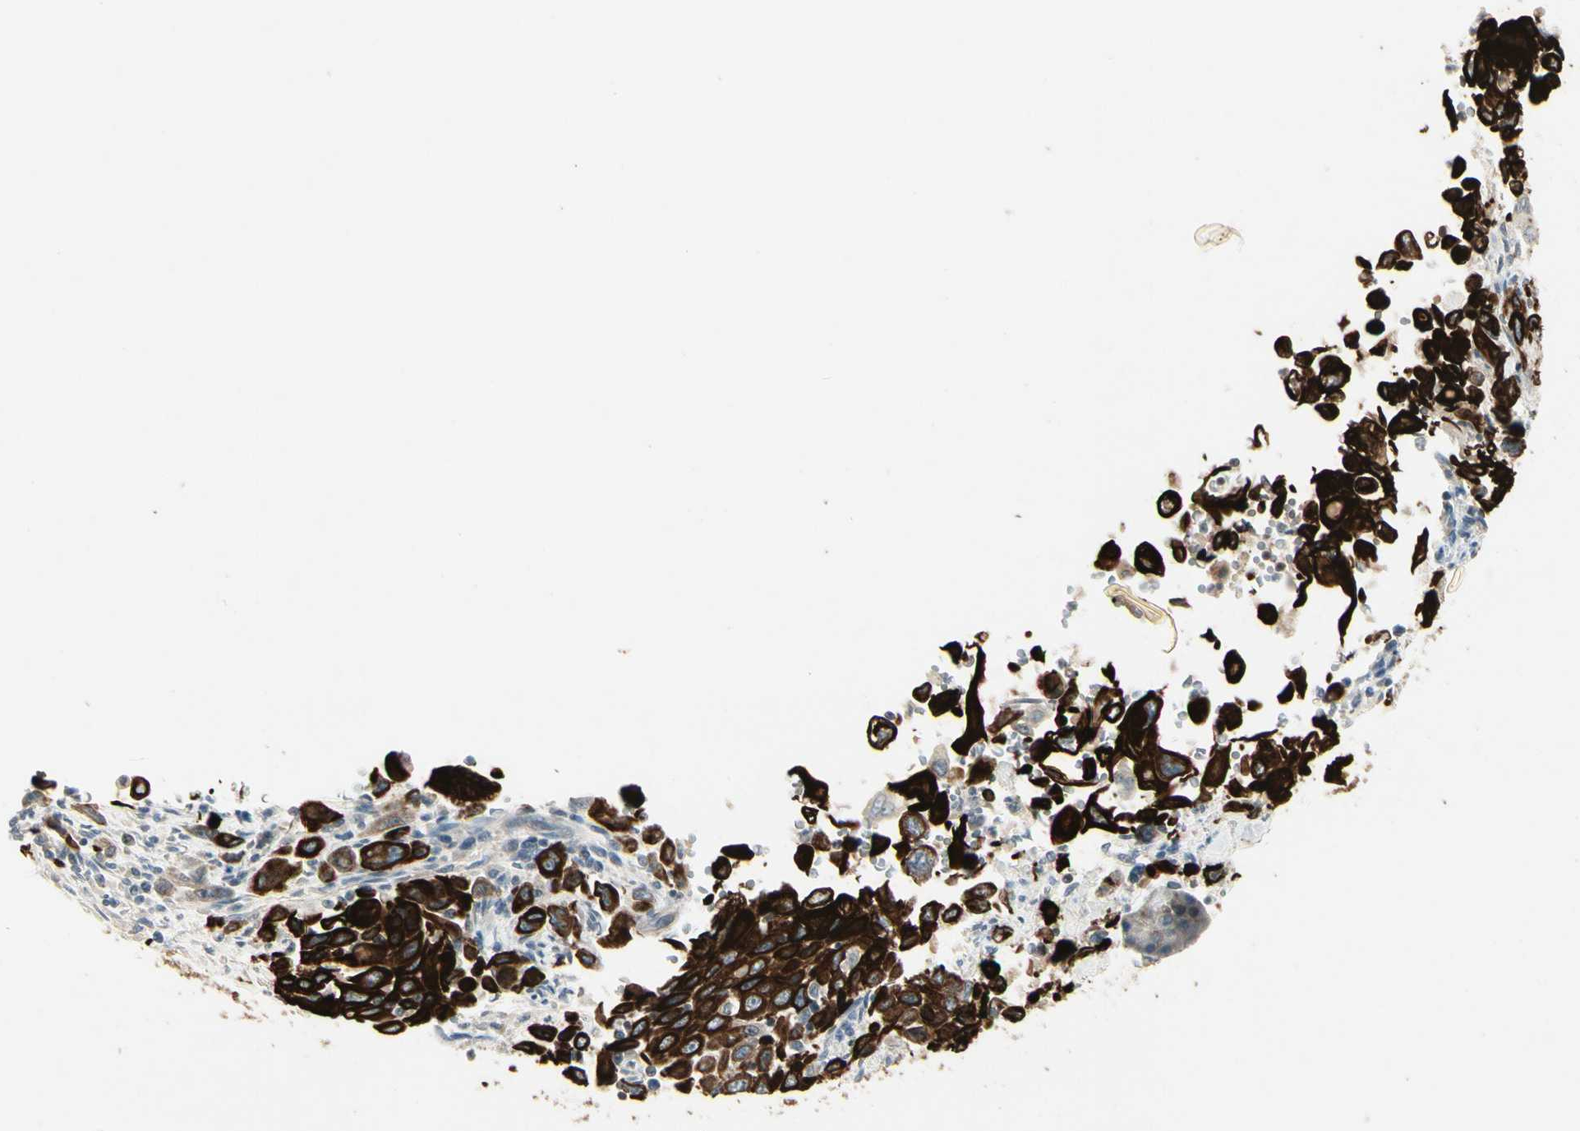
{"staining": {"intensity": "strong", "quantity": ">75%", "location": "cytoplasmic/membranous"}, "tissue": "pancreatic cancer", "cell_type": "Tumor cells", "image_type": "cancer", "snomed": [{"axis": "morphology", "description": "Adenocarcinoma, NOS"}, {"axis": "topography", "description": "Pancreas"}], "caption": "Immunohistochemical staining of human pancreatic adenocarcinoma exhibits strong cytoplasmic/membranous protein expression in about >75% of tumor cells.", "gene": "SKIL", "patient": {"sex": "male", "age": 70}}